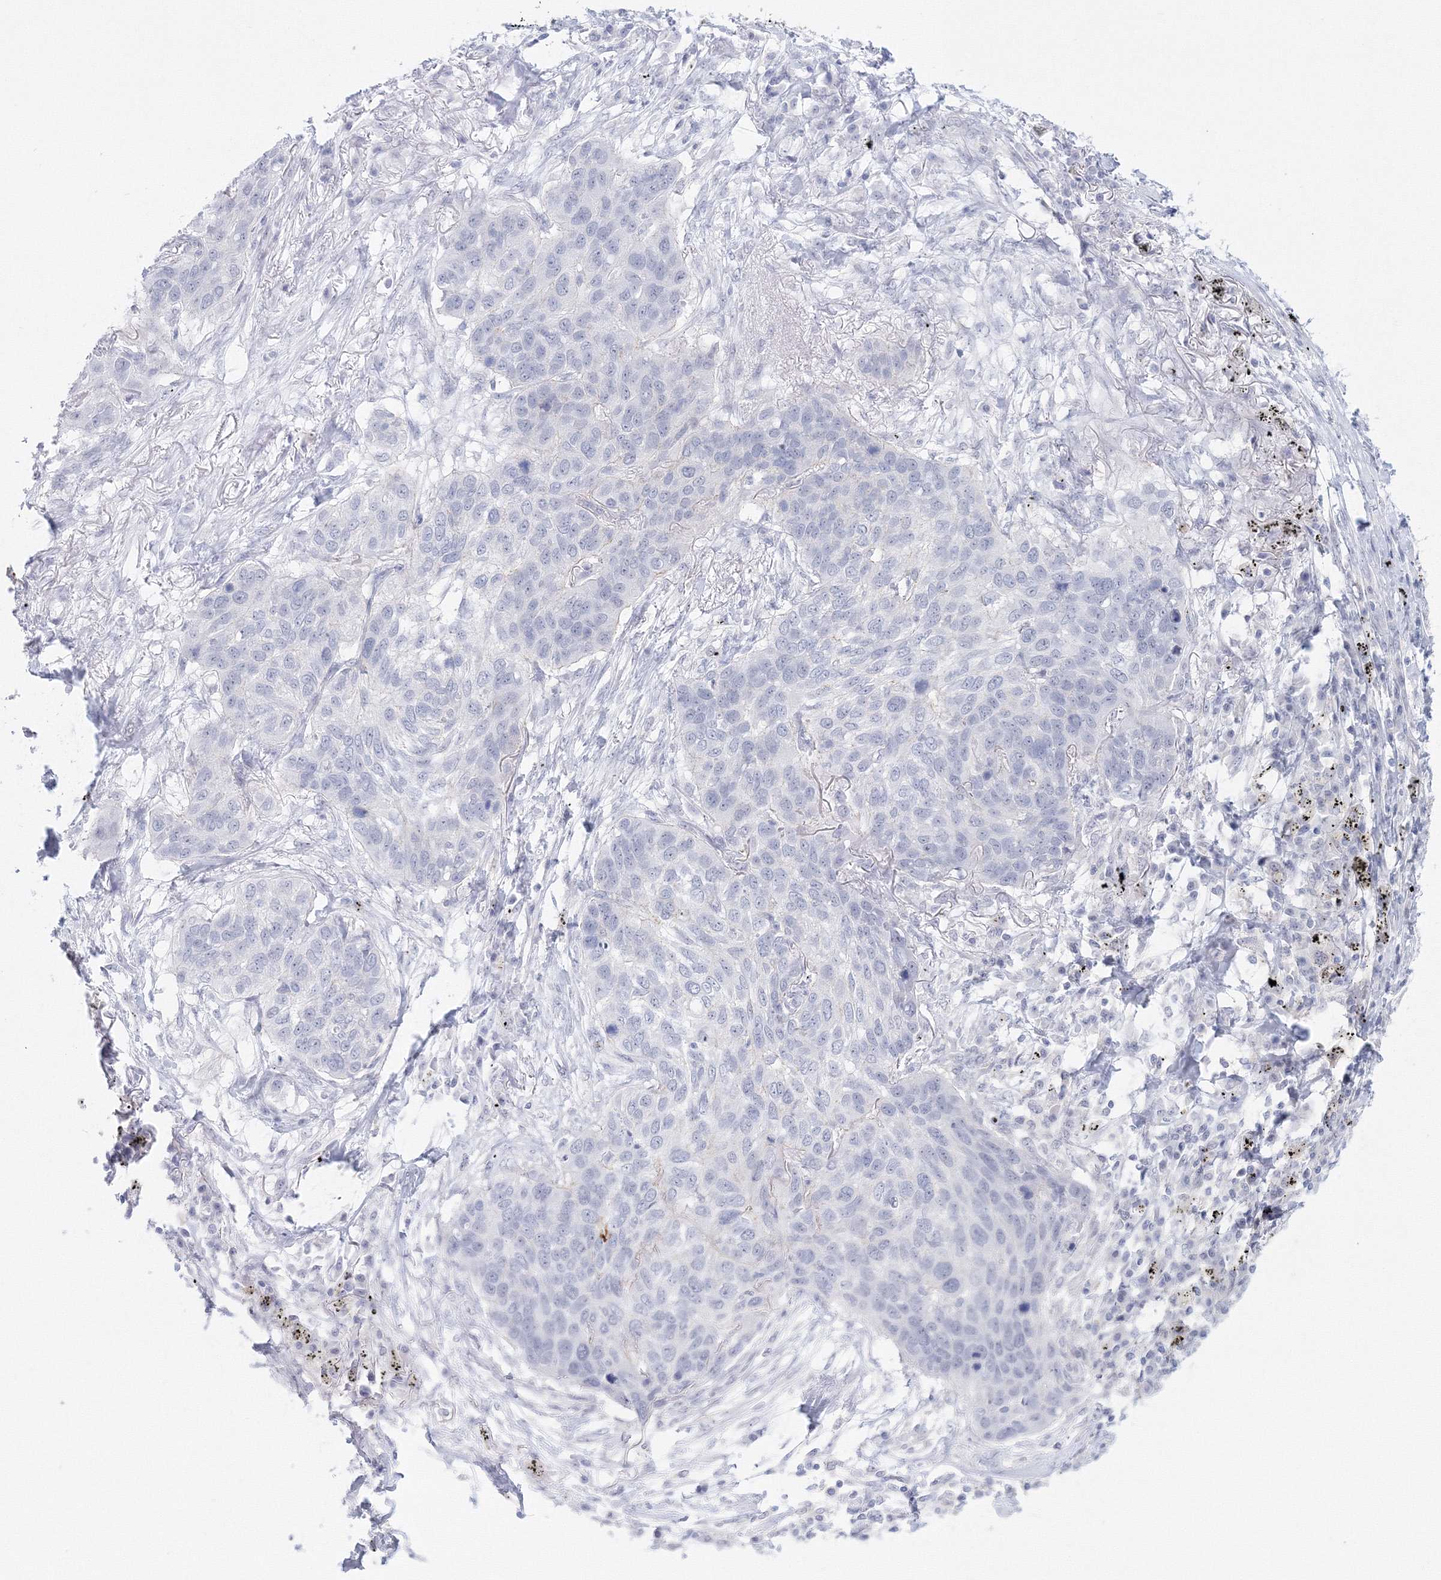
{"staining": {"intensity": "negative", "quantity": "none", "location": "none"}, "tissue": "lung cancer", "cell_type": "Tumor cells", "image_type": "cancer", "snomed": [{"axis": "morphology", "description": "Squamous cell carcinoma, NOS"}, {"axis": "topography", "description": "Lung"}], "caption": "Protein analysis of lung squamous cell carcinoma demonstrates no significant expression in tumor cells. The staining is performed using DAB (3,3'-diaminobenzidine) brown chromogen with nuclei counter-stained in using hematoxylin.", "gene": "VSIG1", "patient": {"sex": "female", "age": 63}}